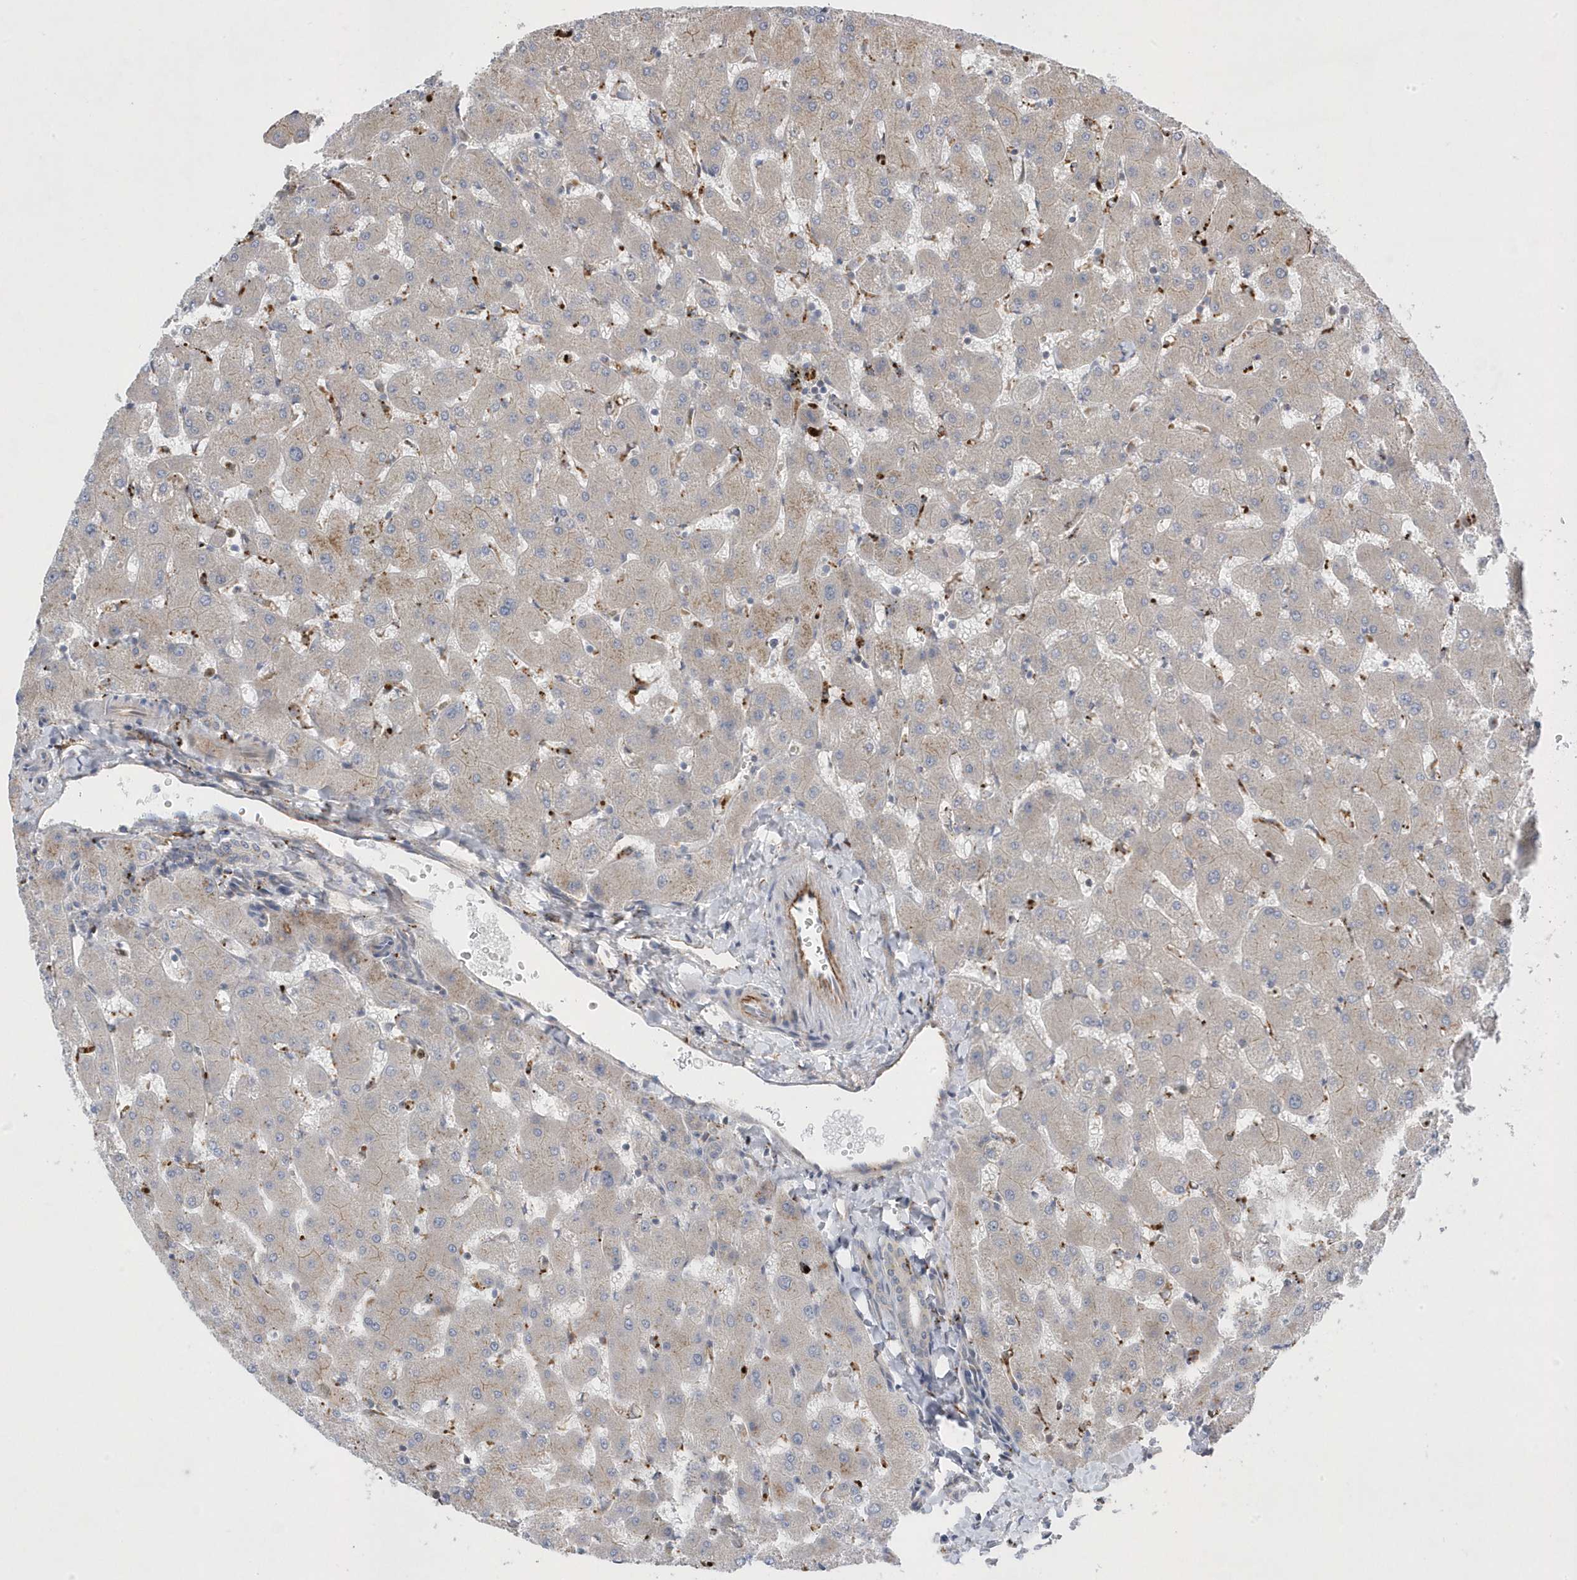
{"staining": {"intensity": "negative", "quantity": "none", "location": "none"}, "tissue": "liver", "cell_type": "Cholangiocytes", "image_type": "normal", "snomed": [{"axis": "morphology", "description": "Normal tissue, NOS"}, {"axis": "topography", "description": "Liver"}], "caption": "Human liver stained for a protein using immunohistochemistry demonstrates no staining in cholangiocytes.", "gene": "ANAPC1", "patient": {"sex": "female", "age": 63}}